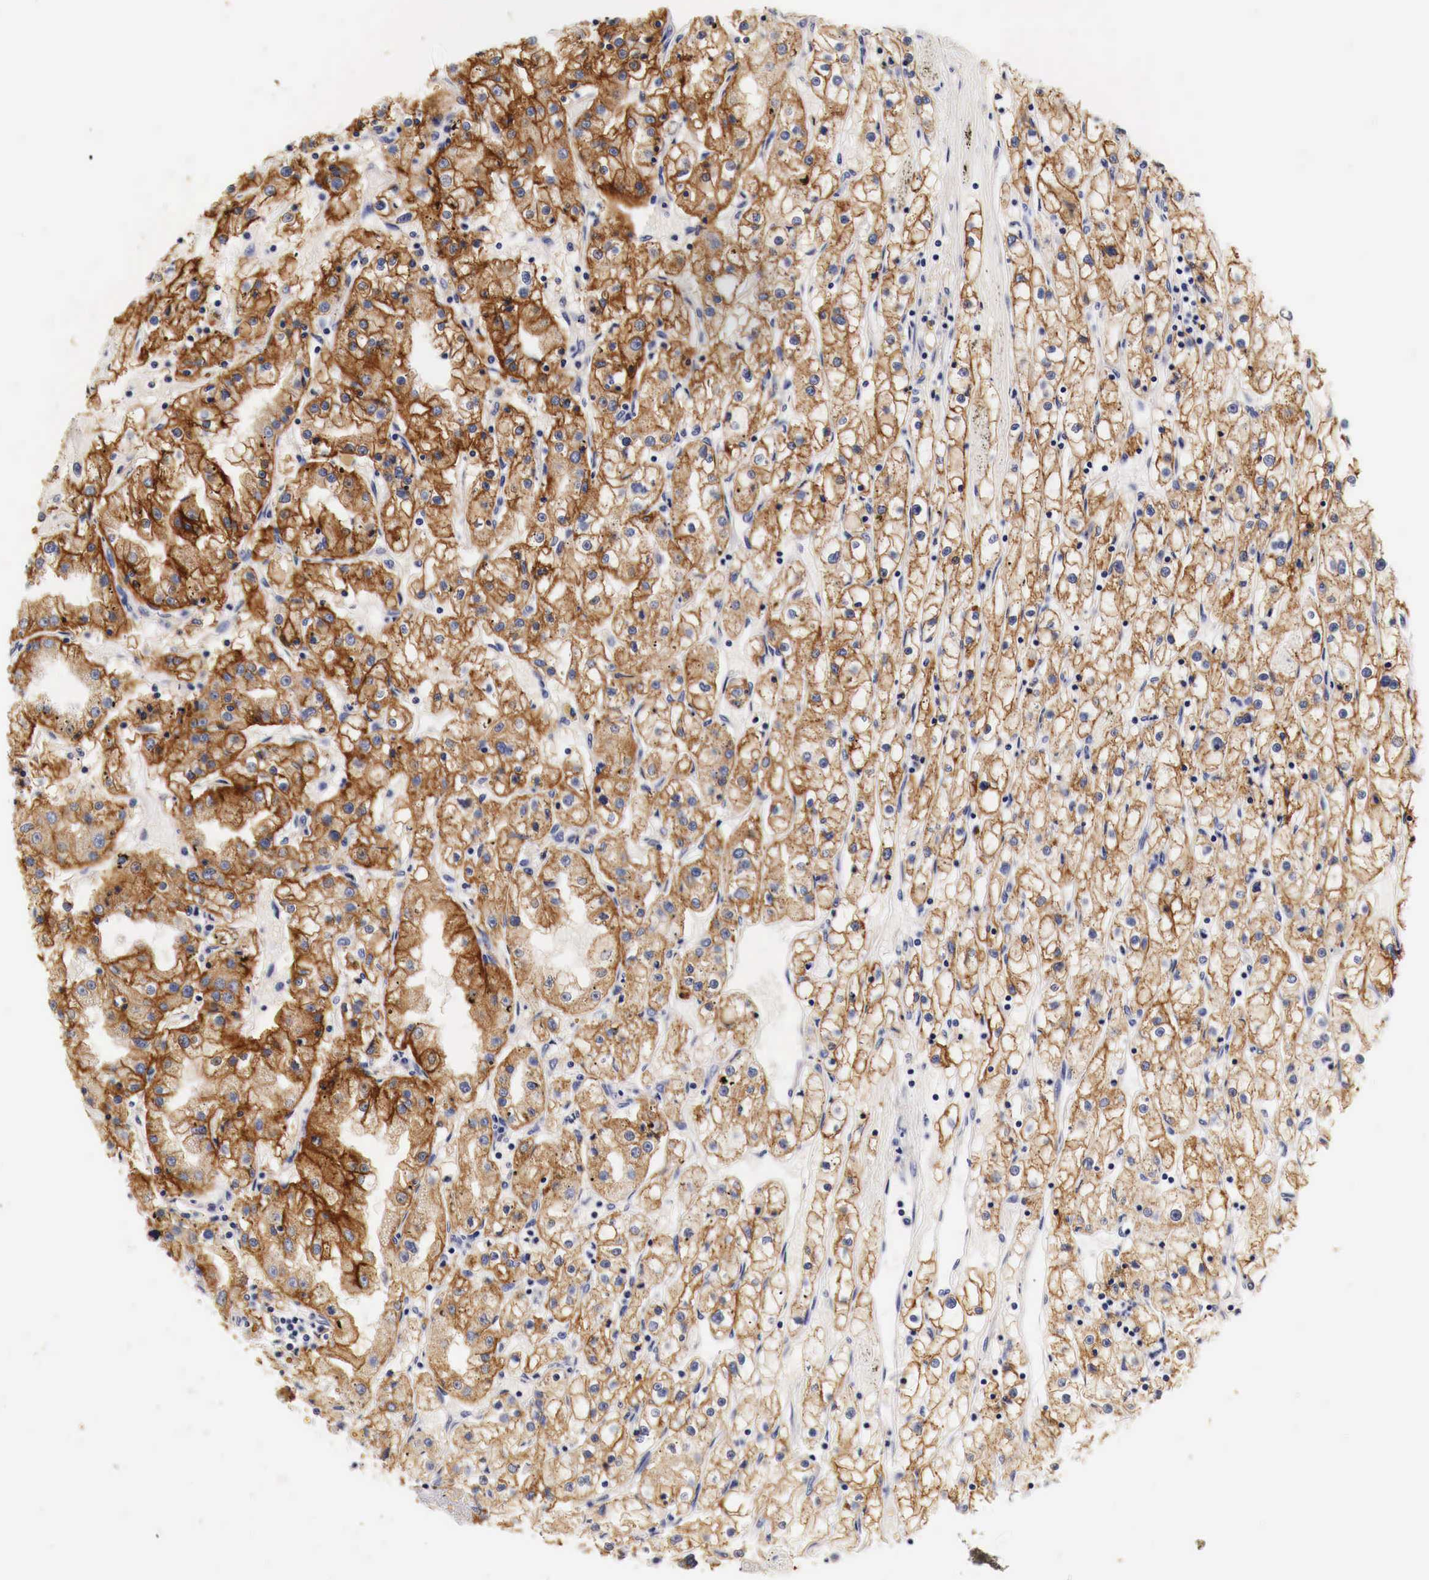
{"staining": {"intensity": "strong", "quantity": ">75%", "location": "cytoplasmic/membranous"}, "tissue": "renal cancer", "cell_type": "Tumor cells", "image_type": "cancer", "snomed": [{"axis": "morphology", "description": "Adenocarcinoma, NOS"}, {"axis": "topography", "description": "Kidney"}], "caption": "A brown stain highlights strong cytoplasmic/membranous positivity of a protein in human renal cancer (adenocarcinoma) tumor cells.", "gene": "EGFR", "patient": {"sex": "male", "age": 56}}